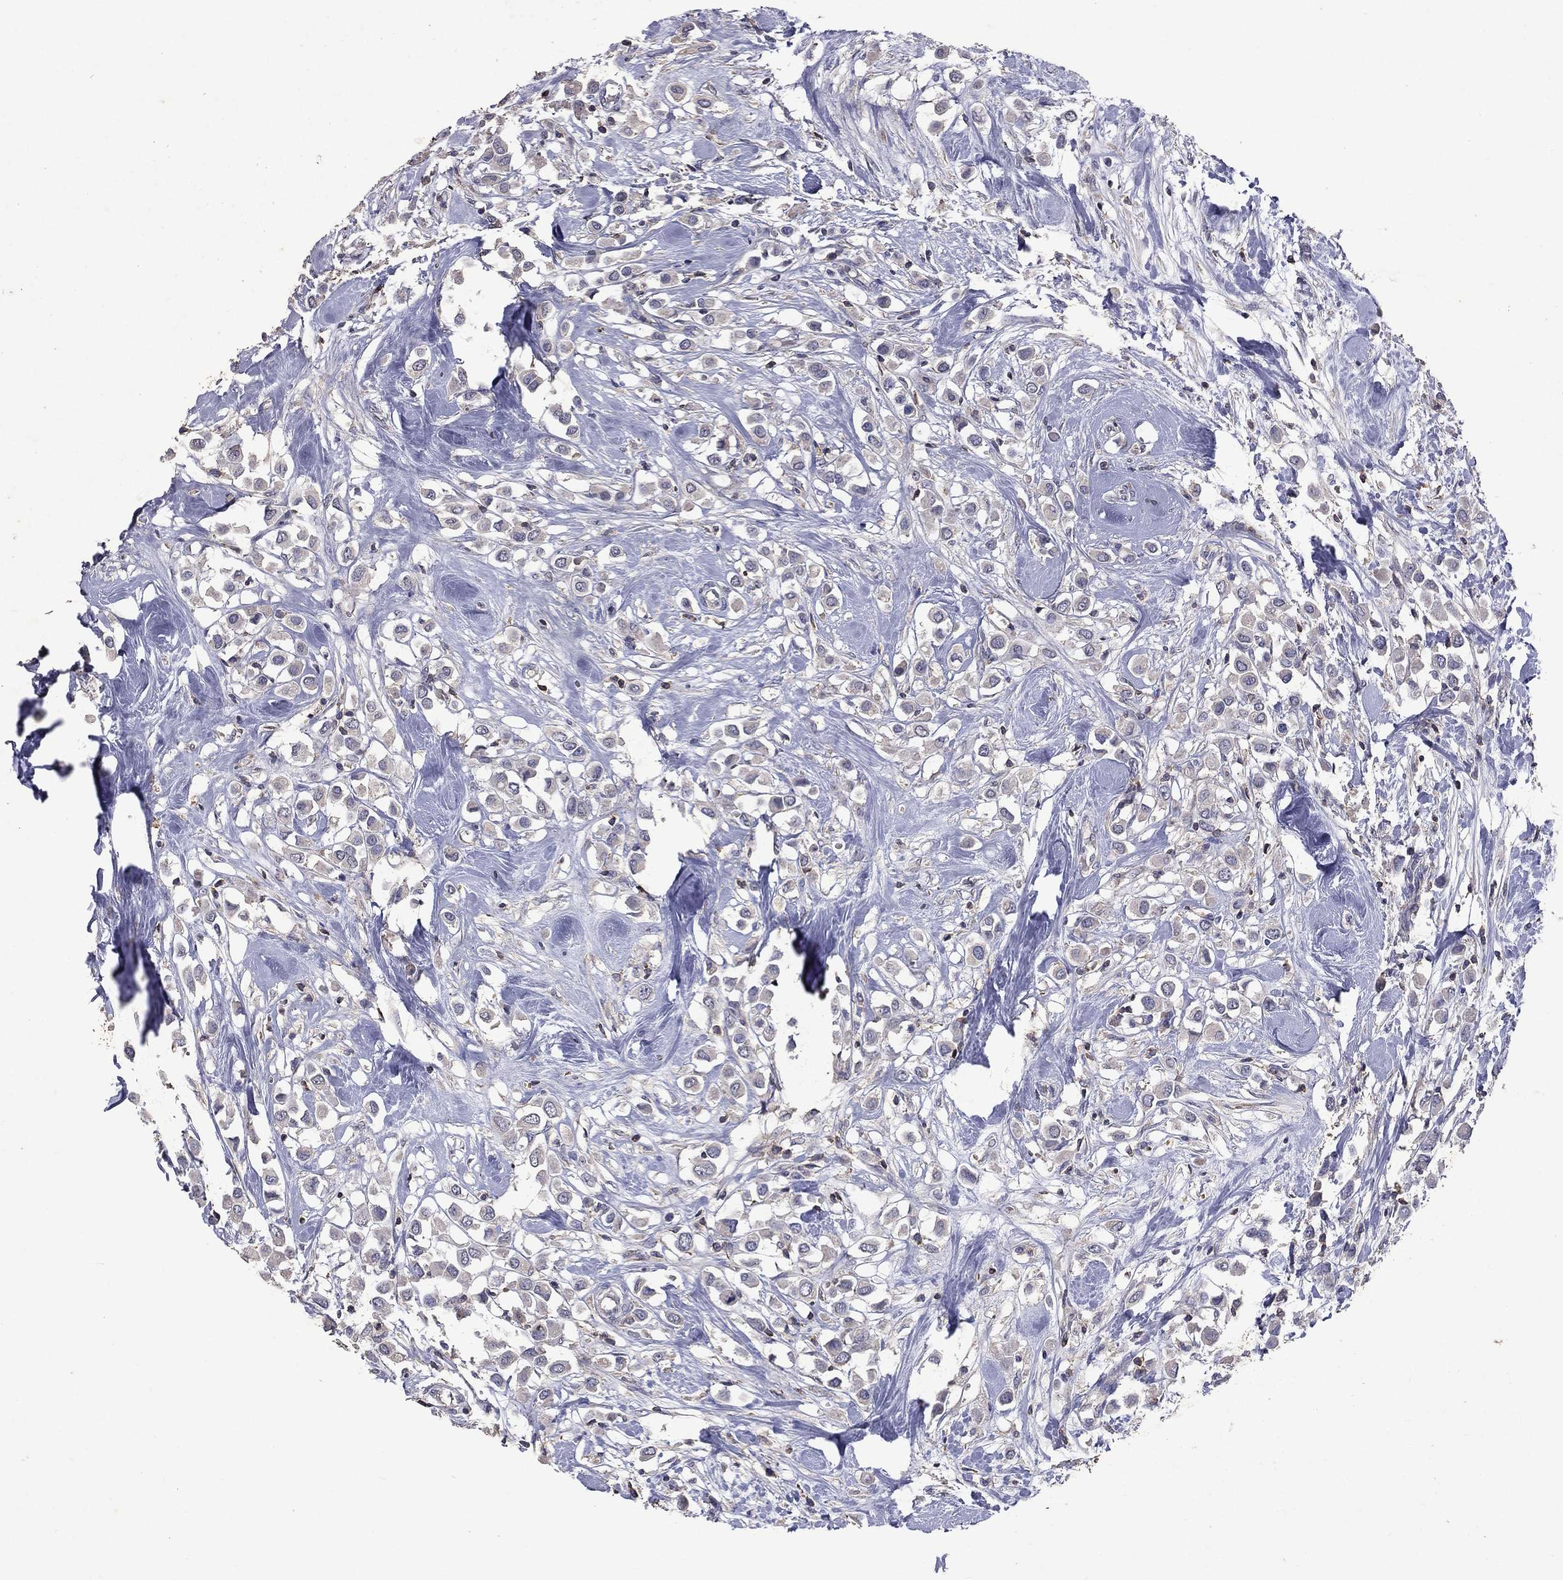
{"staining": {"intensity": "negative", "quantity": "none", "location": "none"}, "tissue": "breast cancer", "cell_type": "Tumor cells", "image_type": "cancer", "snomed": [{"axis": "morphology", "description": "Duct carcinoma"}, {"axis": "topography", "description": "Breast"}], "caption": "IHC image of neoplastic tissue: breast invasive ductal carcinoma stained with DAB demonstrates no significant protein positivity in tumor cells.", "gene": "IPCEF1", "patient": {"sex": "female", "age": 61}}